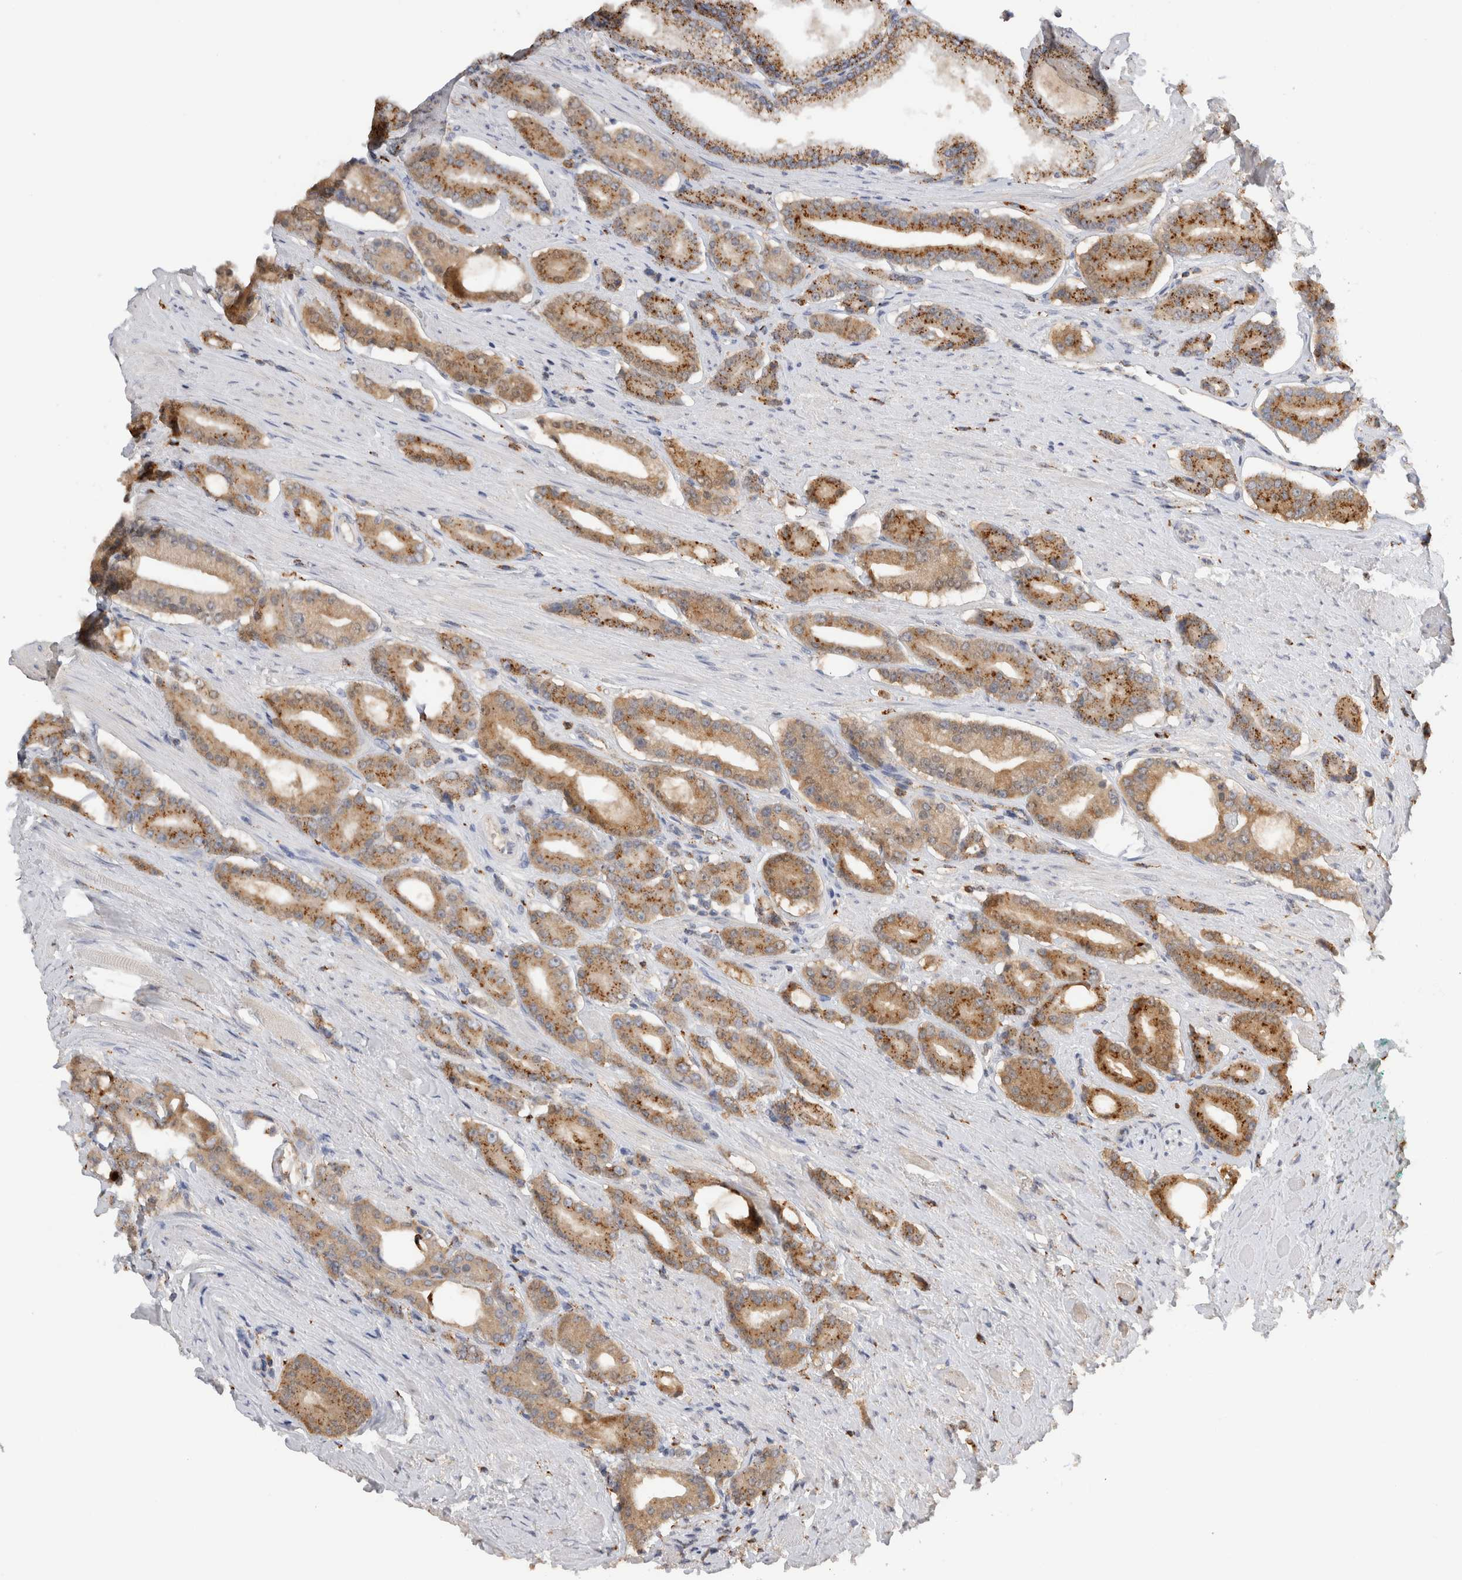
{"staining": {"intensity": "moderate", "quantity": ">75%", "location": "cytoplasmic/membranous"}, "tissue": "prostate cancer", "cell_type": "Tumor cells", "image_type": "cancer", "snomed": [{"axis": "morphology", "description": "Adenocarcinoma, High grade"}, {"axis": "topography", "description": "Prostate"}], "caption": "High-power microscopy captured an immunohistochemistry photomicrograph of prostate cancer (high-grade adenocarcinoma), revealing moderate cytoplasmic/membranous staining in approximately >75% of tumor cells. (Stains: DAB in brown, nuclei in blue, Microscopy: brightfield microscopy at high magnification).", "gene": "GNS", "patient": {"sex": "male", "age": 71}}